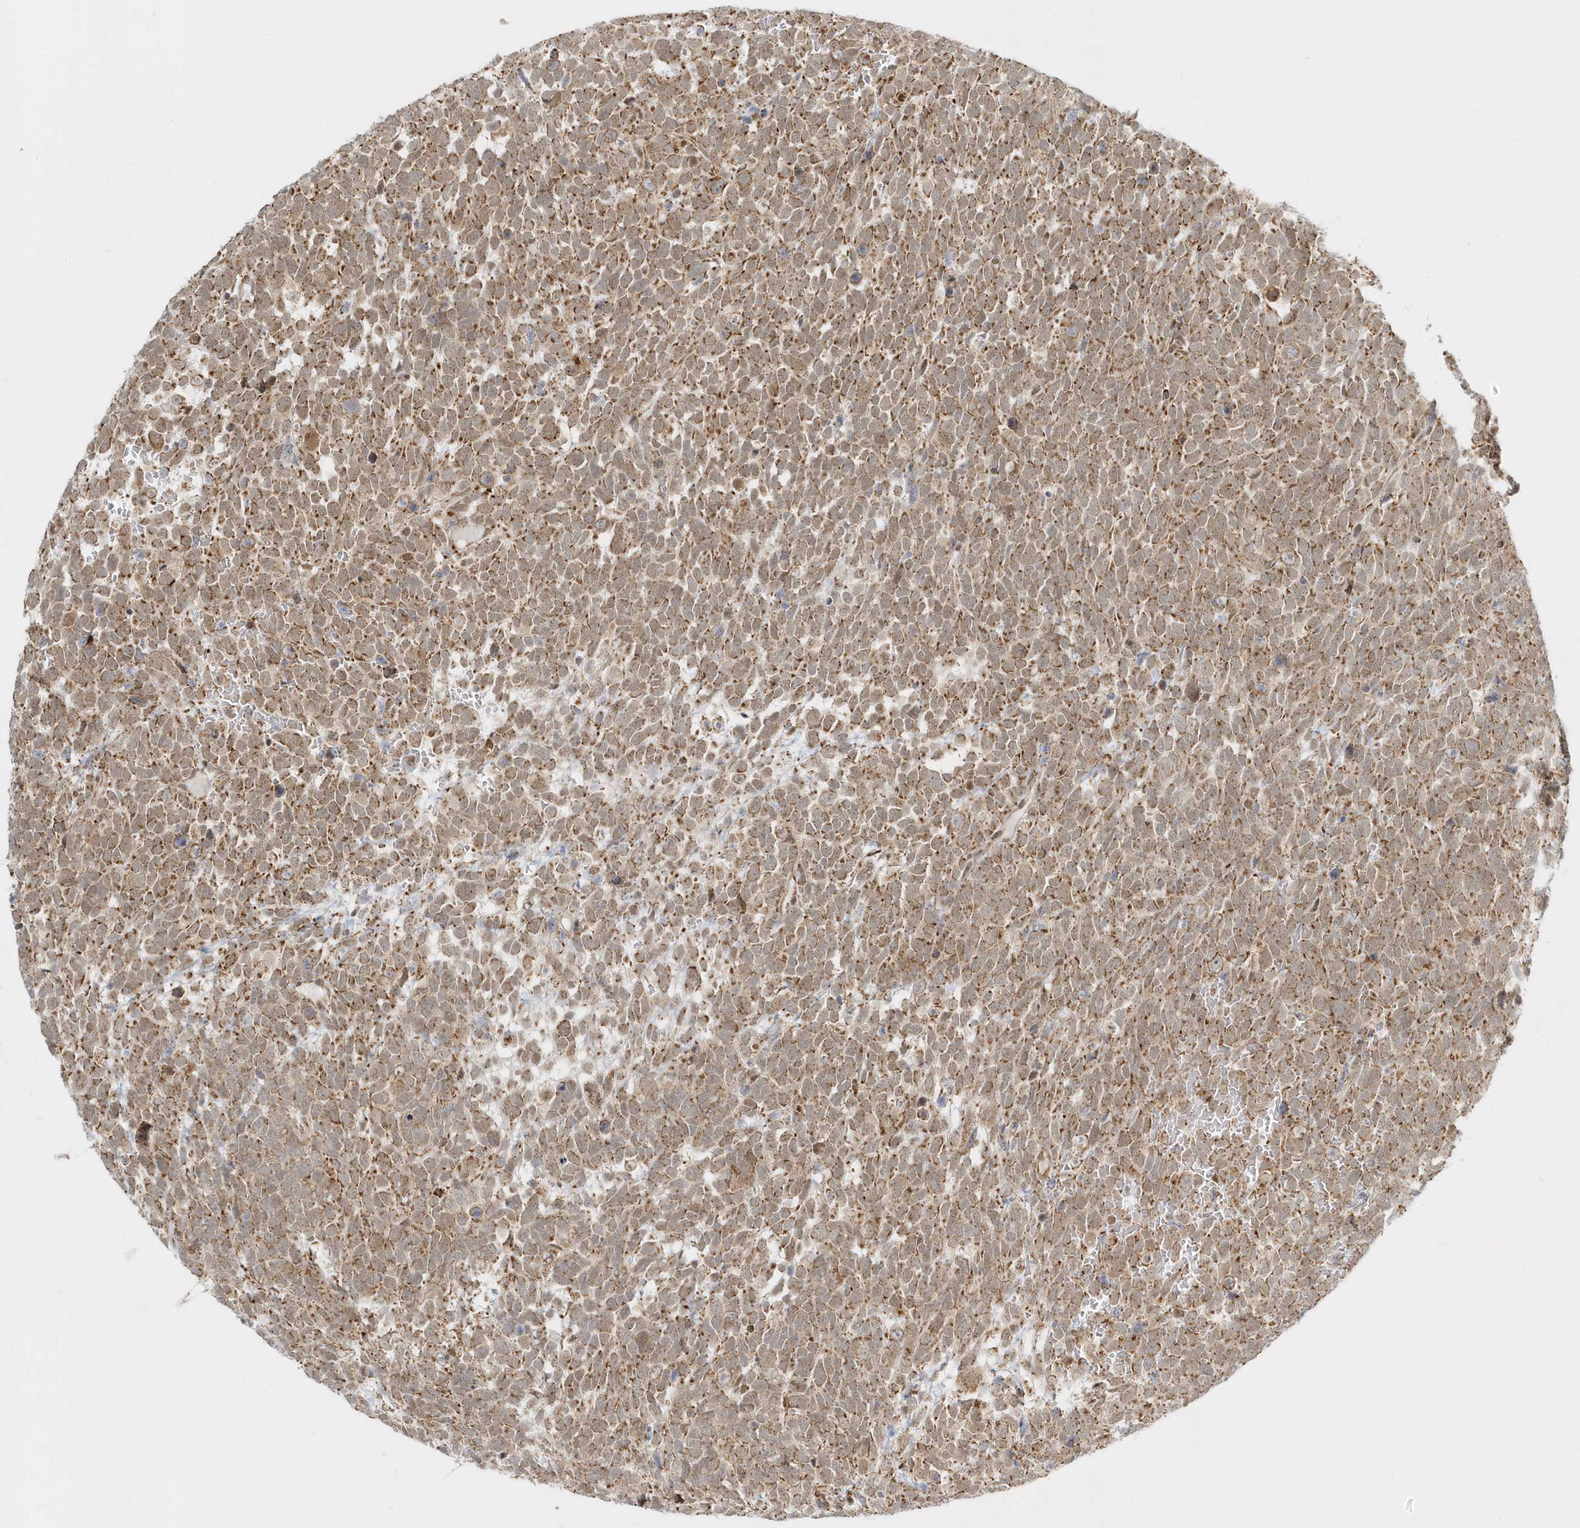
{"staining": {"intensity": "moderate", "quantity": ">75%", "location": "cytoplasmic/membranous,nuclear"}, "tissue": "urothelial cancer", "cell_type": "Tumor cells", "image_type": "cancer", "snomed": [{"axis": "morphology", "description": "Urothelial carcinoma, High grade"}, {"axis": "topography", "description": "Urinary bladder"}], "caption": "There is medium levels of moderate cytoplasmic/membranous and nuclear positivity in tumor cells of urothelial carcinoma (high-grade), as demonstrated by immunohistochemical staining (brown color).", "gene": "PSMD6", "patient": {"sex": "female", "age": 82}}